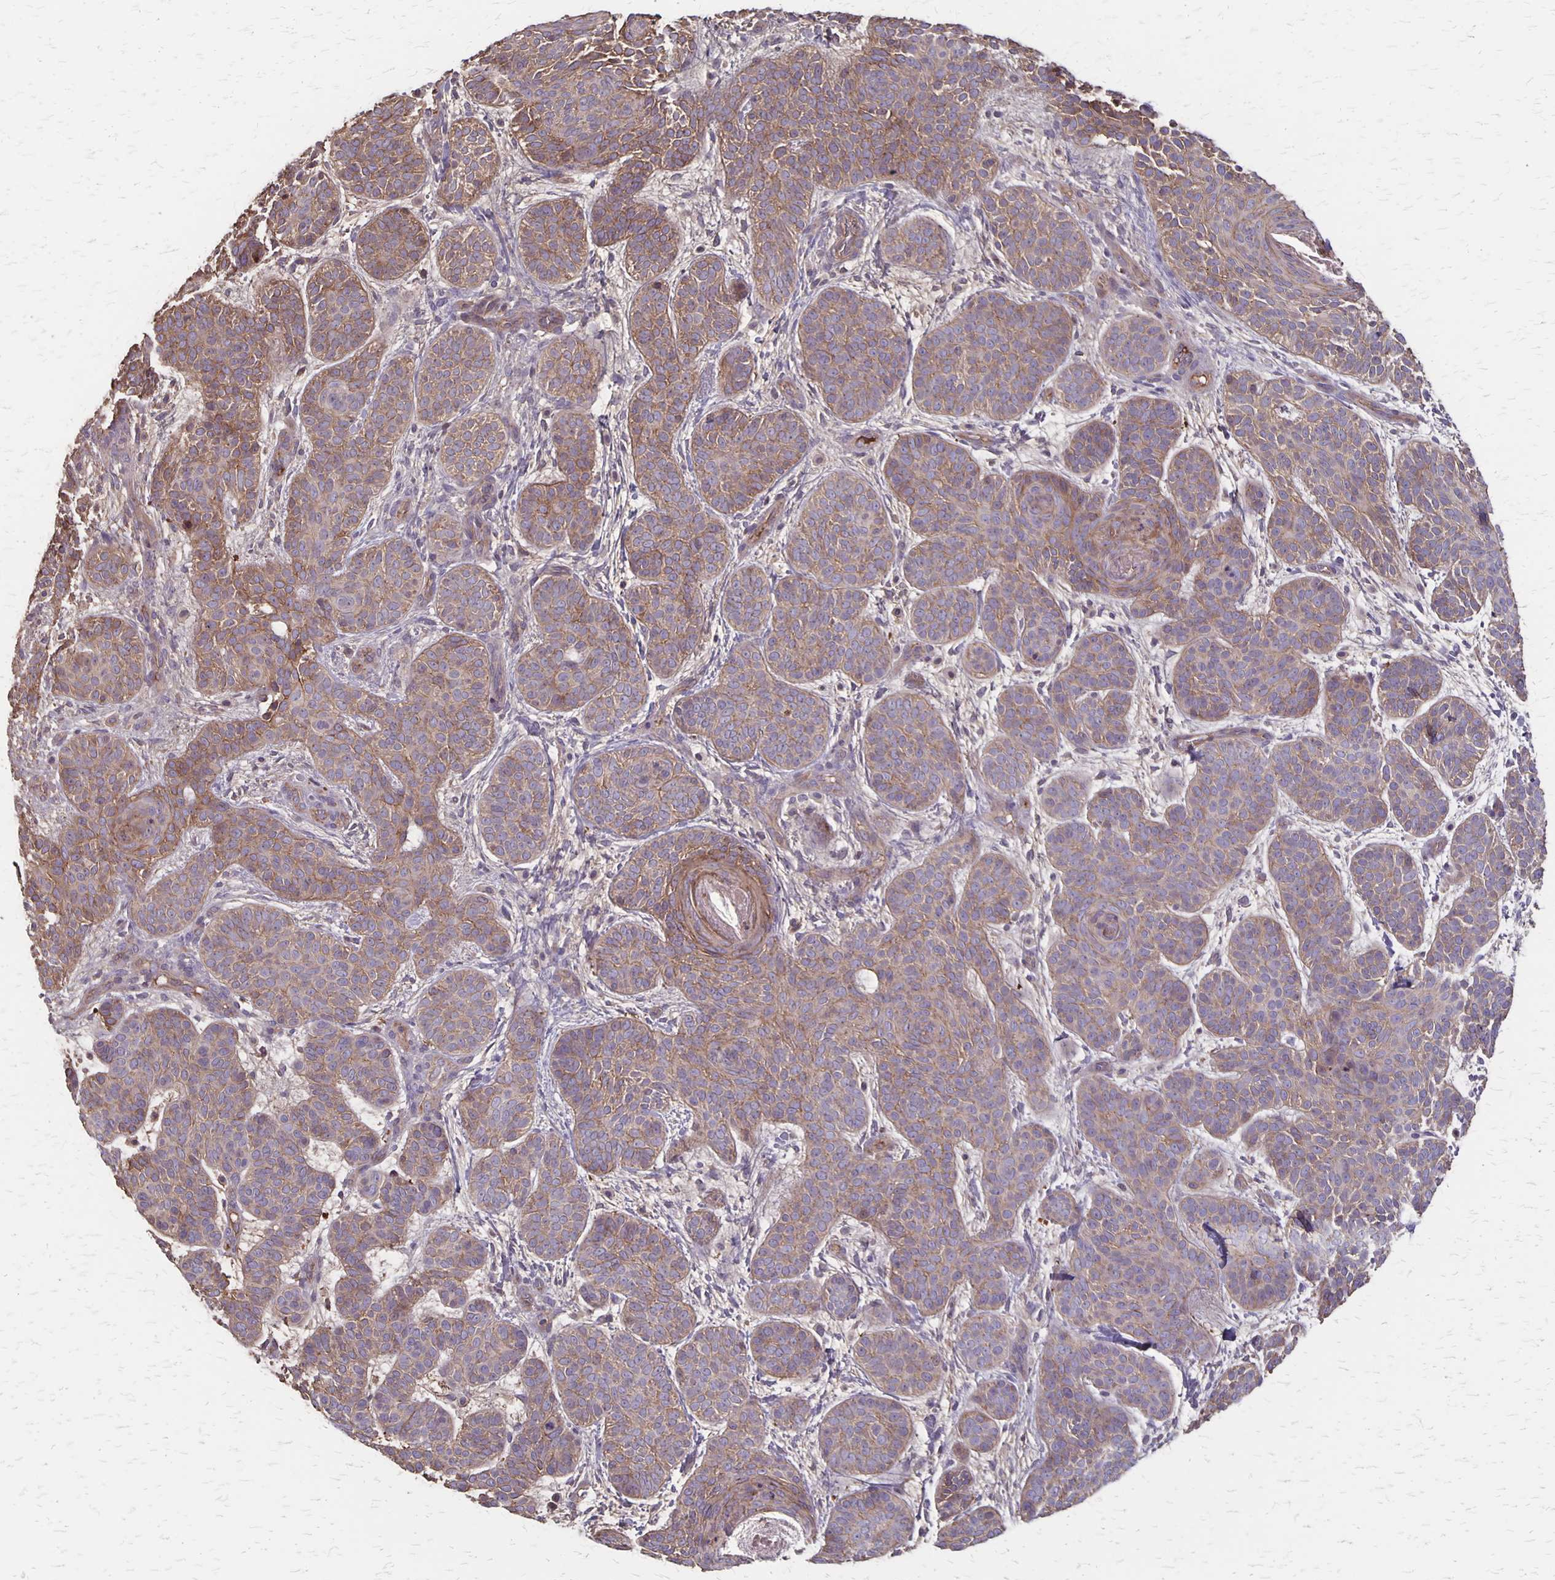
{"staining": {"intensity": "weak", "quantity": ">75%", "location": "cytoplasmic/membranous"}, "tissue": "skin cancer", "cell_type": "Tumor cells", "image_type": "cancer", "snomed": [{"axis": "morphology", "description": "Basal cell carcinoma"}, {"axis": "topography", "description": "Skin"}], "caption": "Immunohistochemistry image of neoplastic tissue: human skin cancer stained using immunohistochemistry (IHC) reveals low levels of weak protein expression localized specifically in the cytoplasmic/membranous of tumor cells, appearing as a cytoplasmic/membranous brown color.", "gene": "PROM2", "patient": {"sex": "female", "age": 82}}